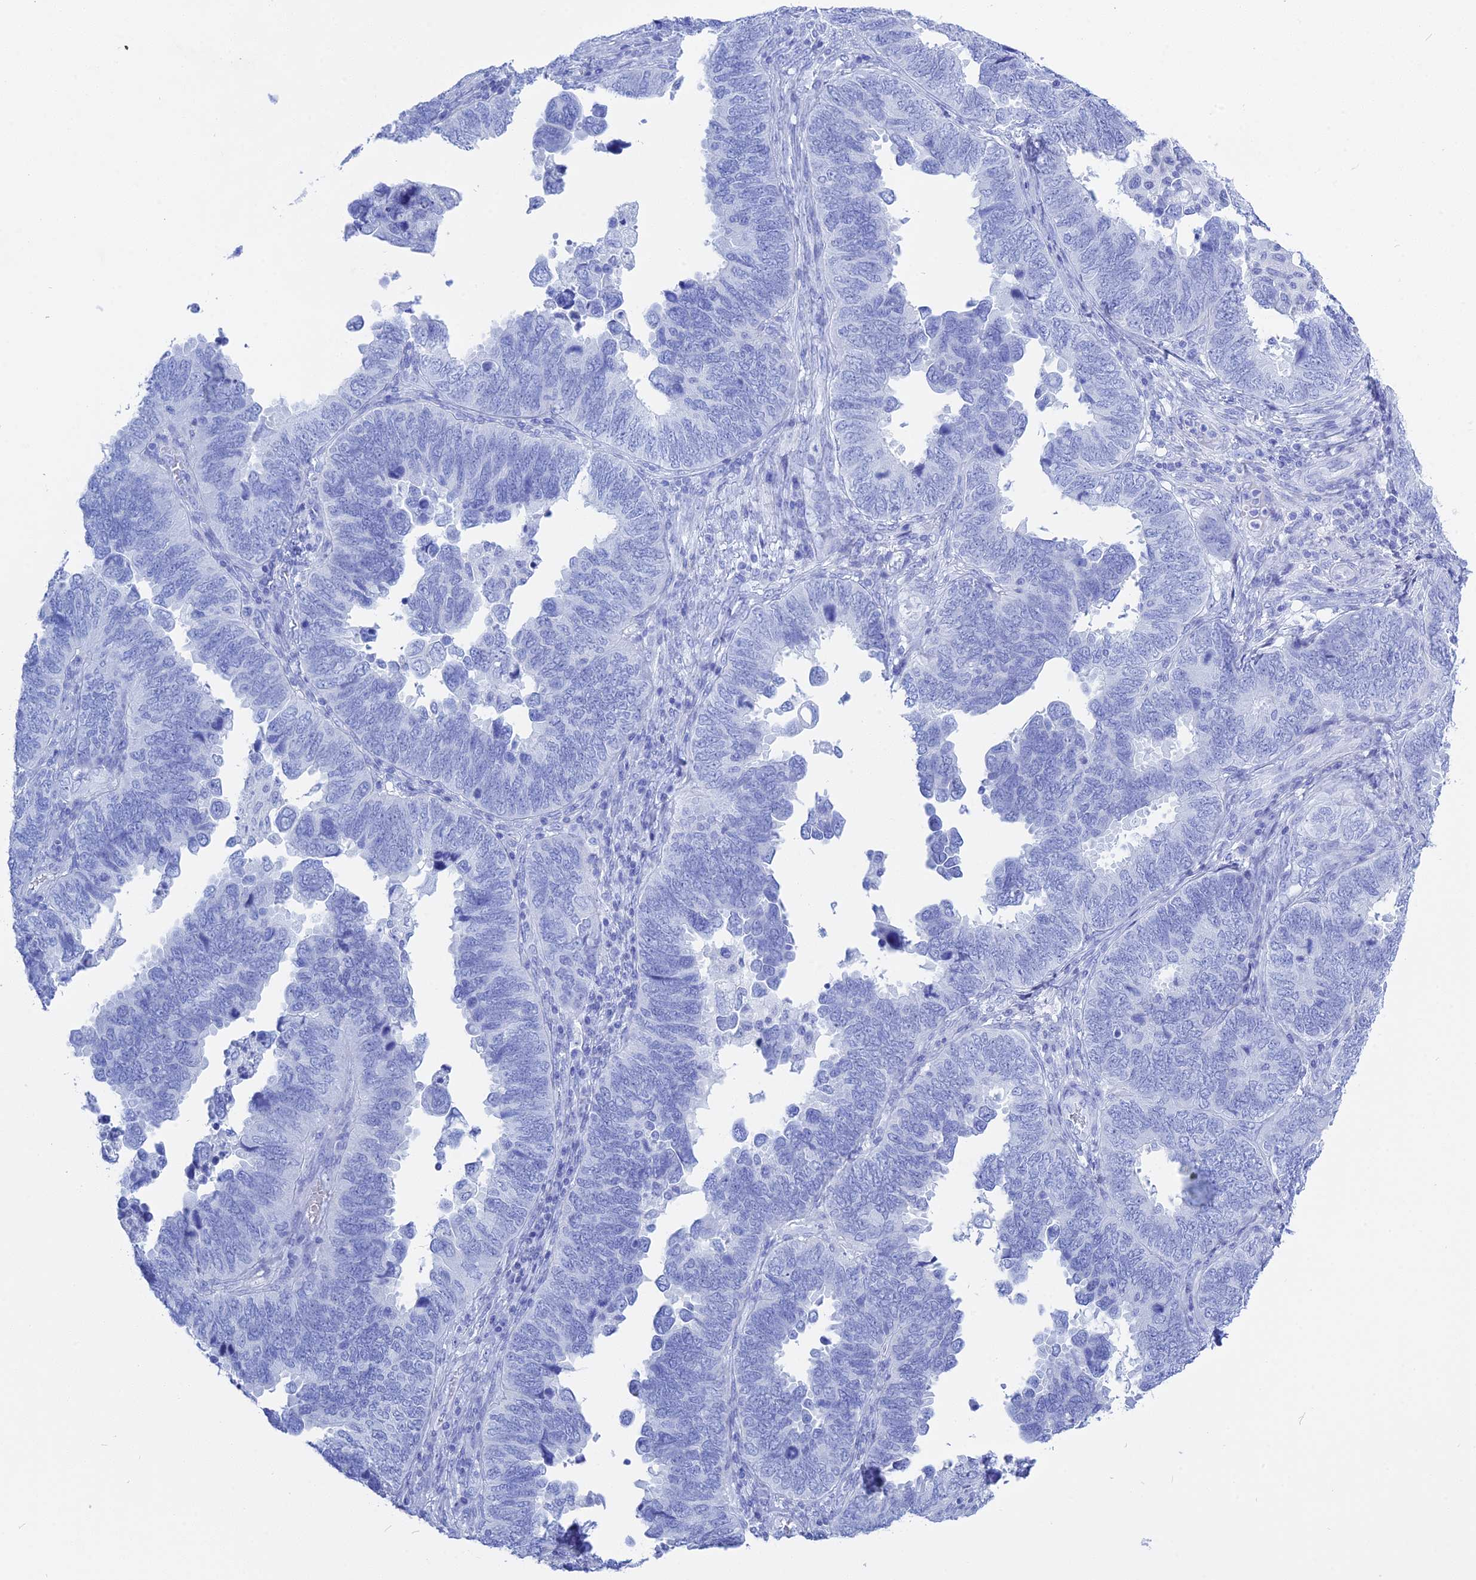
{"staining": {"intensity": "negative", "quantity": "none", "location": "none"}, "tissue": "endometrial cancer", "cell_type": "Tumor cells", "image_type": "cancer", "snomed": [{"axis": "morphology", "description": "Adenocarcinoma, NOS"}, {"axis": "topography", "description": "Endometrium"}], "caption": "This is an immunohistochemistry (IHC) micrograph of endometrial cancer (adenocarcinoma). There is no positivity in tumor cells.", "gene": "ADGRA1", "patient": {"sex": "female", "age": 79}}